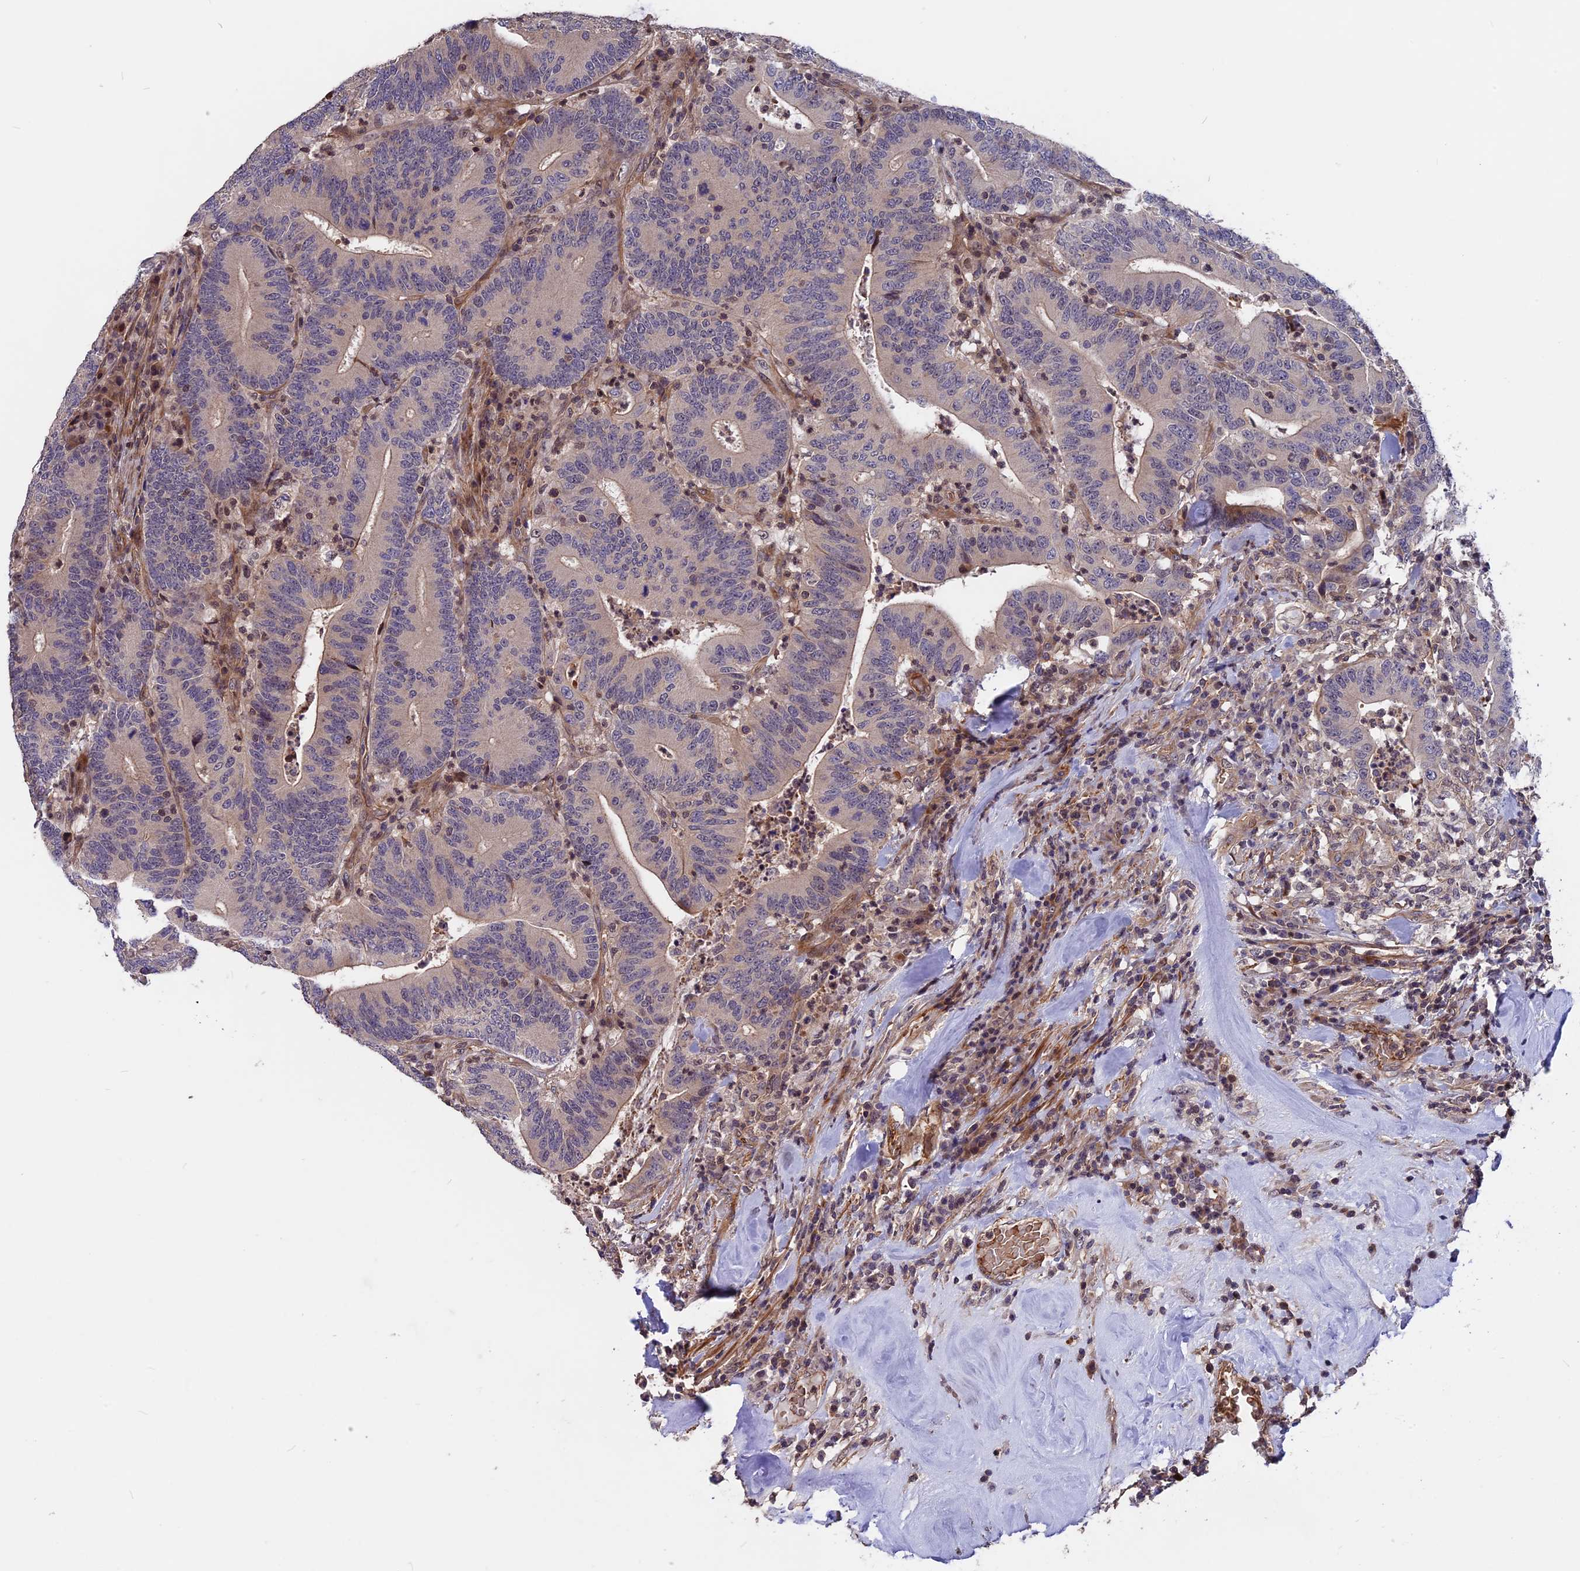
{"staining": {"intensity": "weak", "quantity": "<25%", "location": "cytoplasmic/membranous"}, "tissue": "colorectal cancer", "cell_type": "Tumor cells", "image_type": "cancer", "snomed": [{"axis": "morphology", "description": "Adenocarcinoma, NOS"}, {"axis": "topography", "description": "Colon"}], "caption": "Immunohistochemistry image of adenocarcinoma (colorectal) stained for a protein (brown), which displays no expression in tumor cells.", "gene": "ZC3H10", "patient": {"sex": "female", "age": 66}}